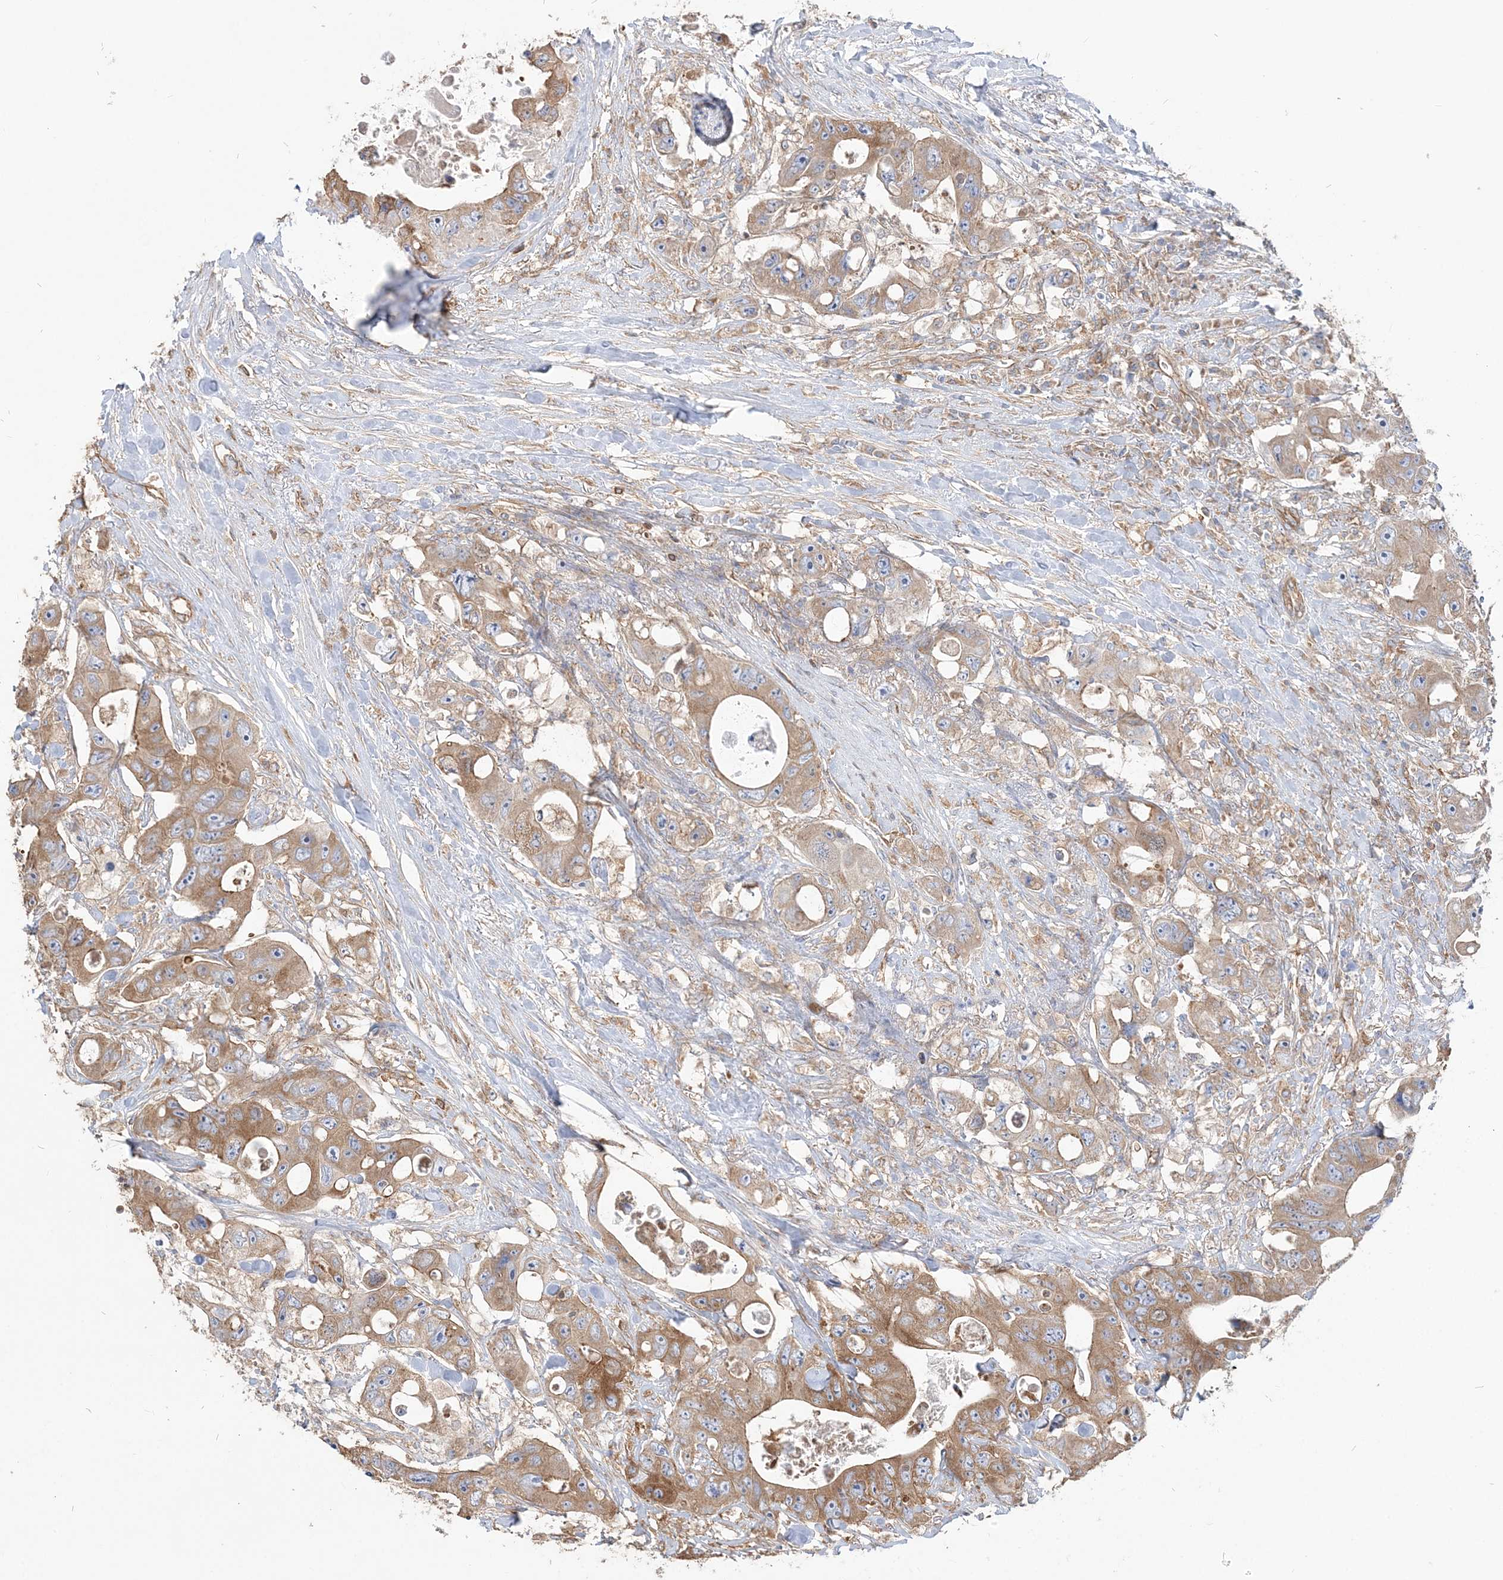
{"staining": {"intensity": "moderate", "quantity": ">75%", "location": "cytoplasmic/membranous"}, "tissue": "colorectal cancer", "cell_type": "Tumor cells", "image_type": "cancer", "snomed": [{"axis": "morphology", "description": "Adenocarcinoma, NOS"}, {"axis": "topography", "description": "Colon"}], "caption": "Immunohistochemistry photomicrograph of adenocarcinoma (colorectal) stained for a protein (brown), which shows medium levels of moderate cytoplasmic/membranous positivity in approximately >75% of tumor cells.", "gene": "TBC1D5", "patient": {"sex": "female", "age": 46}}